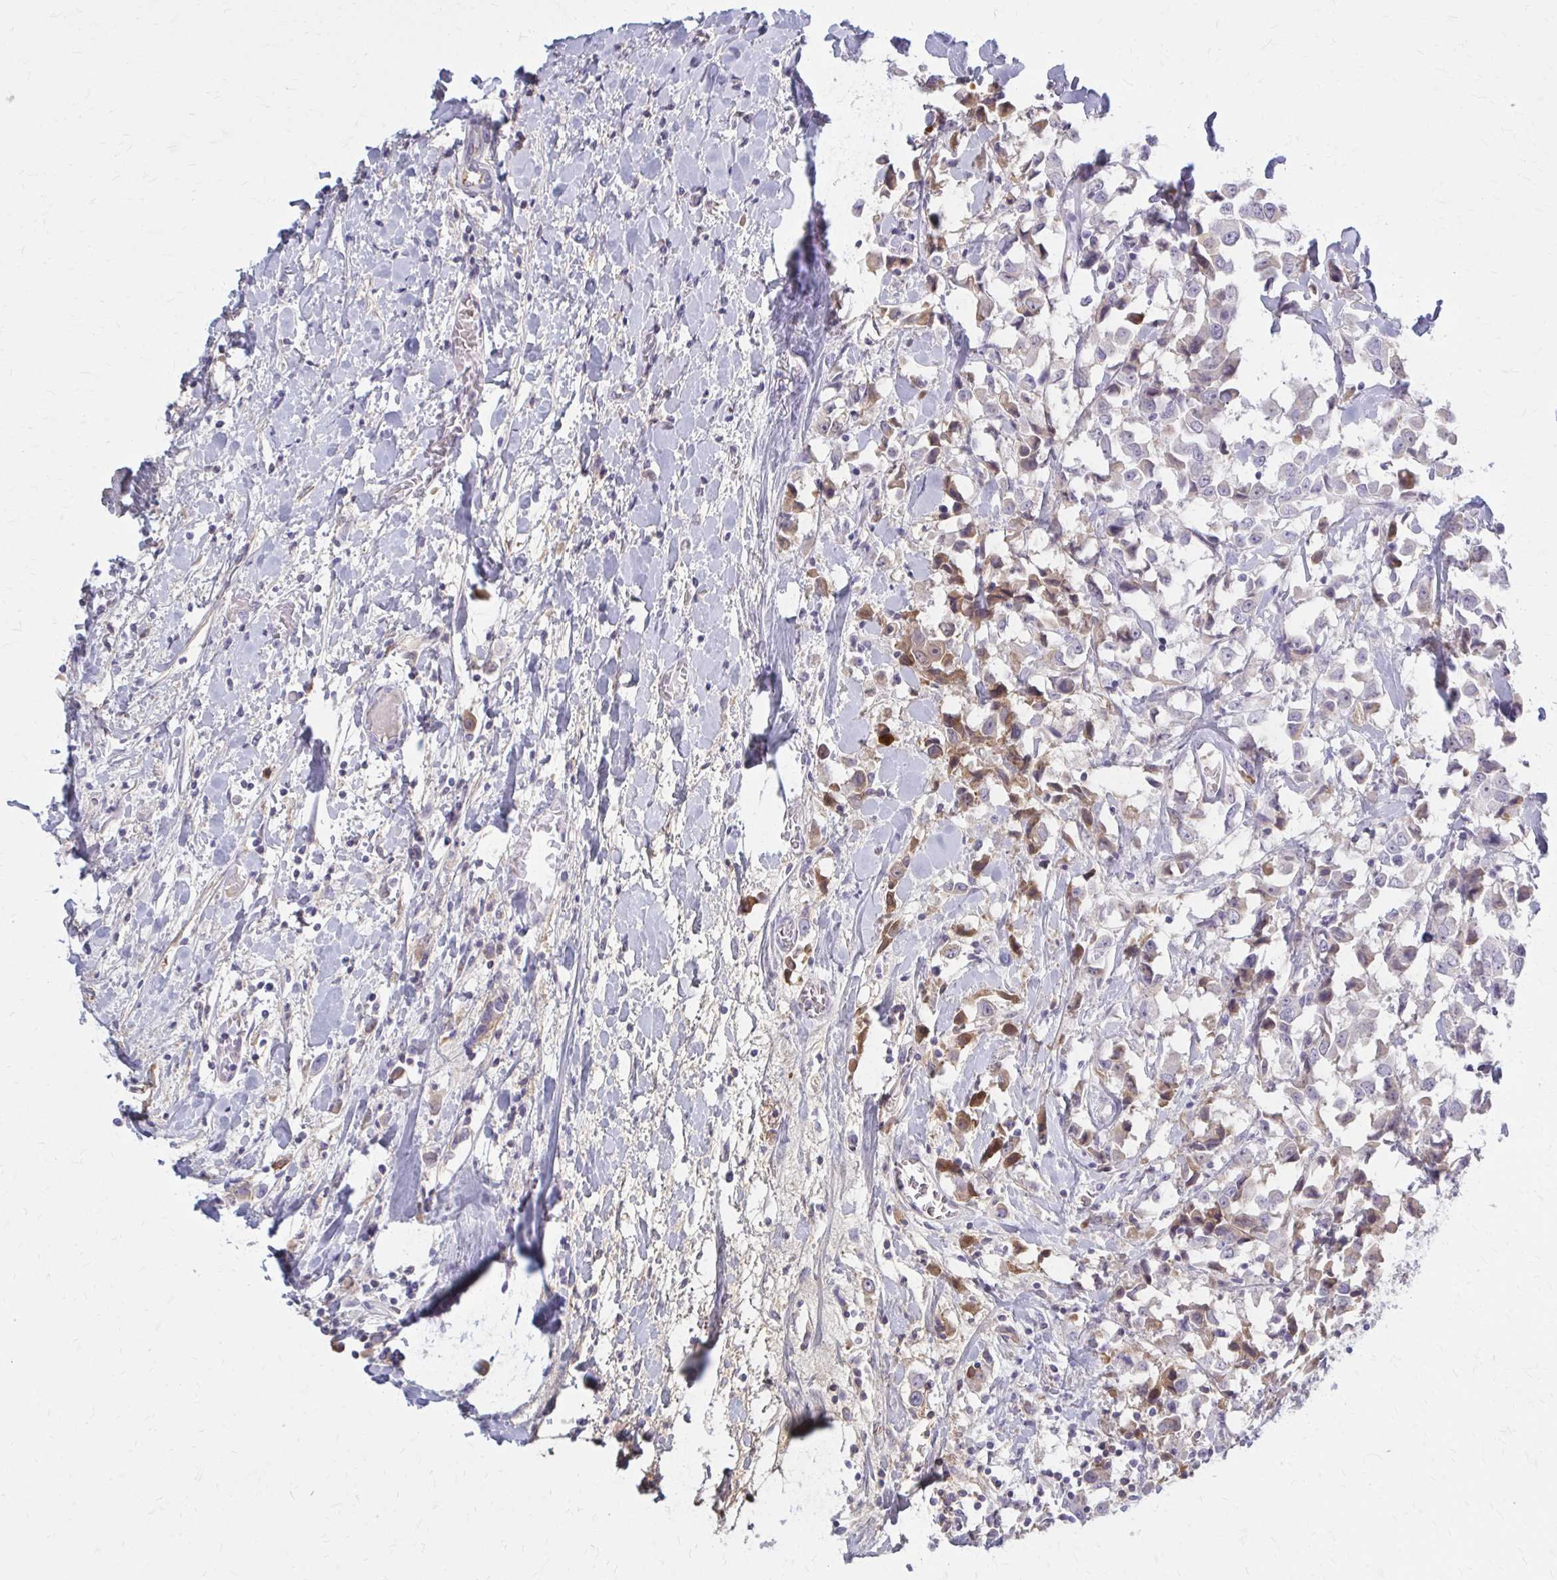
{"staining": {"intensity": "negative", "quantity": "none", "location": "none"}, "tissue": "breast cancer", "cell_type": "Tumor cells", "image_type": "cancer", "snomed": [{"axis": "morphology", "description": "Duct carcinoma"}, {"axis": "topography", "description": "Breast"}], "caption": "Protein analysis of infiltrating ductal carcinoma (breast) exhibits no significant staining in tumor cells.", "gene": "SERPIND1", "patient": {"sex": "female", "age": 61}}